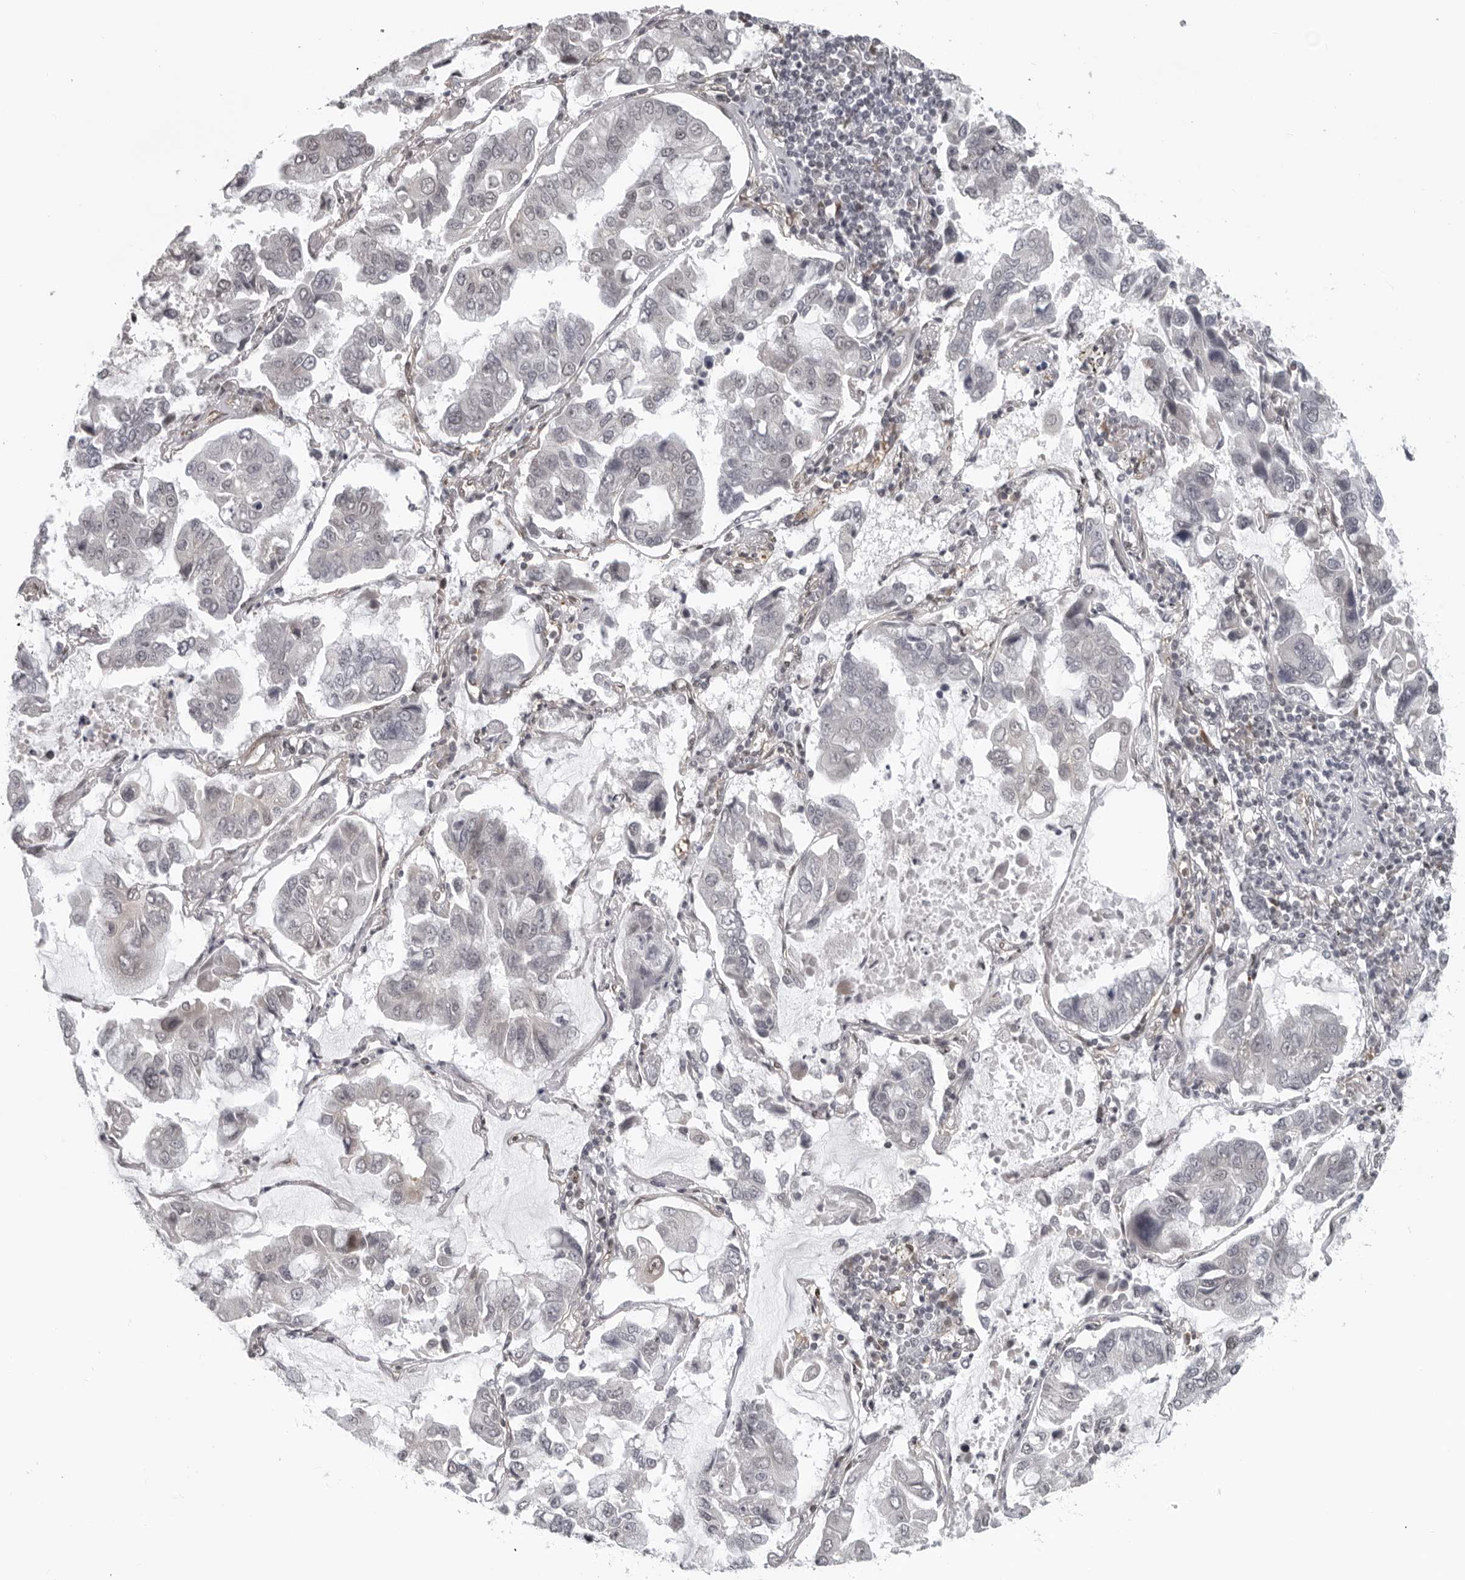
{"staining": {"intensity": "negative", "quantity": "none", "location": "none"}, "tissue": "lung cancer", "cell_type": "Tumor cells", "image_type": "cancer", "snomed": [{"axis": "morphology", "description": "Adenocarcinoma, NOS"}, {"axis": "topography", "description": "Lung"}], "caption": "Immunohistochemical staining of lung adenocarcinoma displays no significant expression in tumor cells.", "gene": "MAF", "patient": {"sex": "male", "age": 64}}